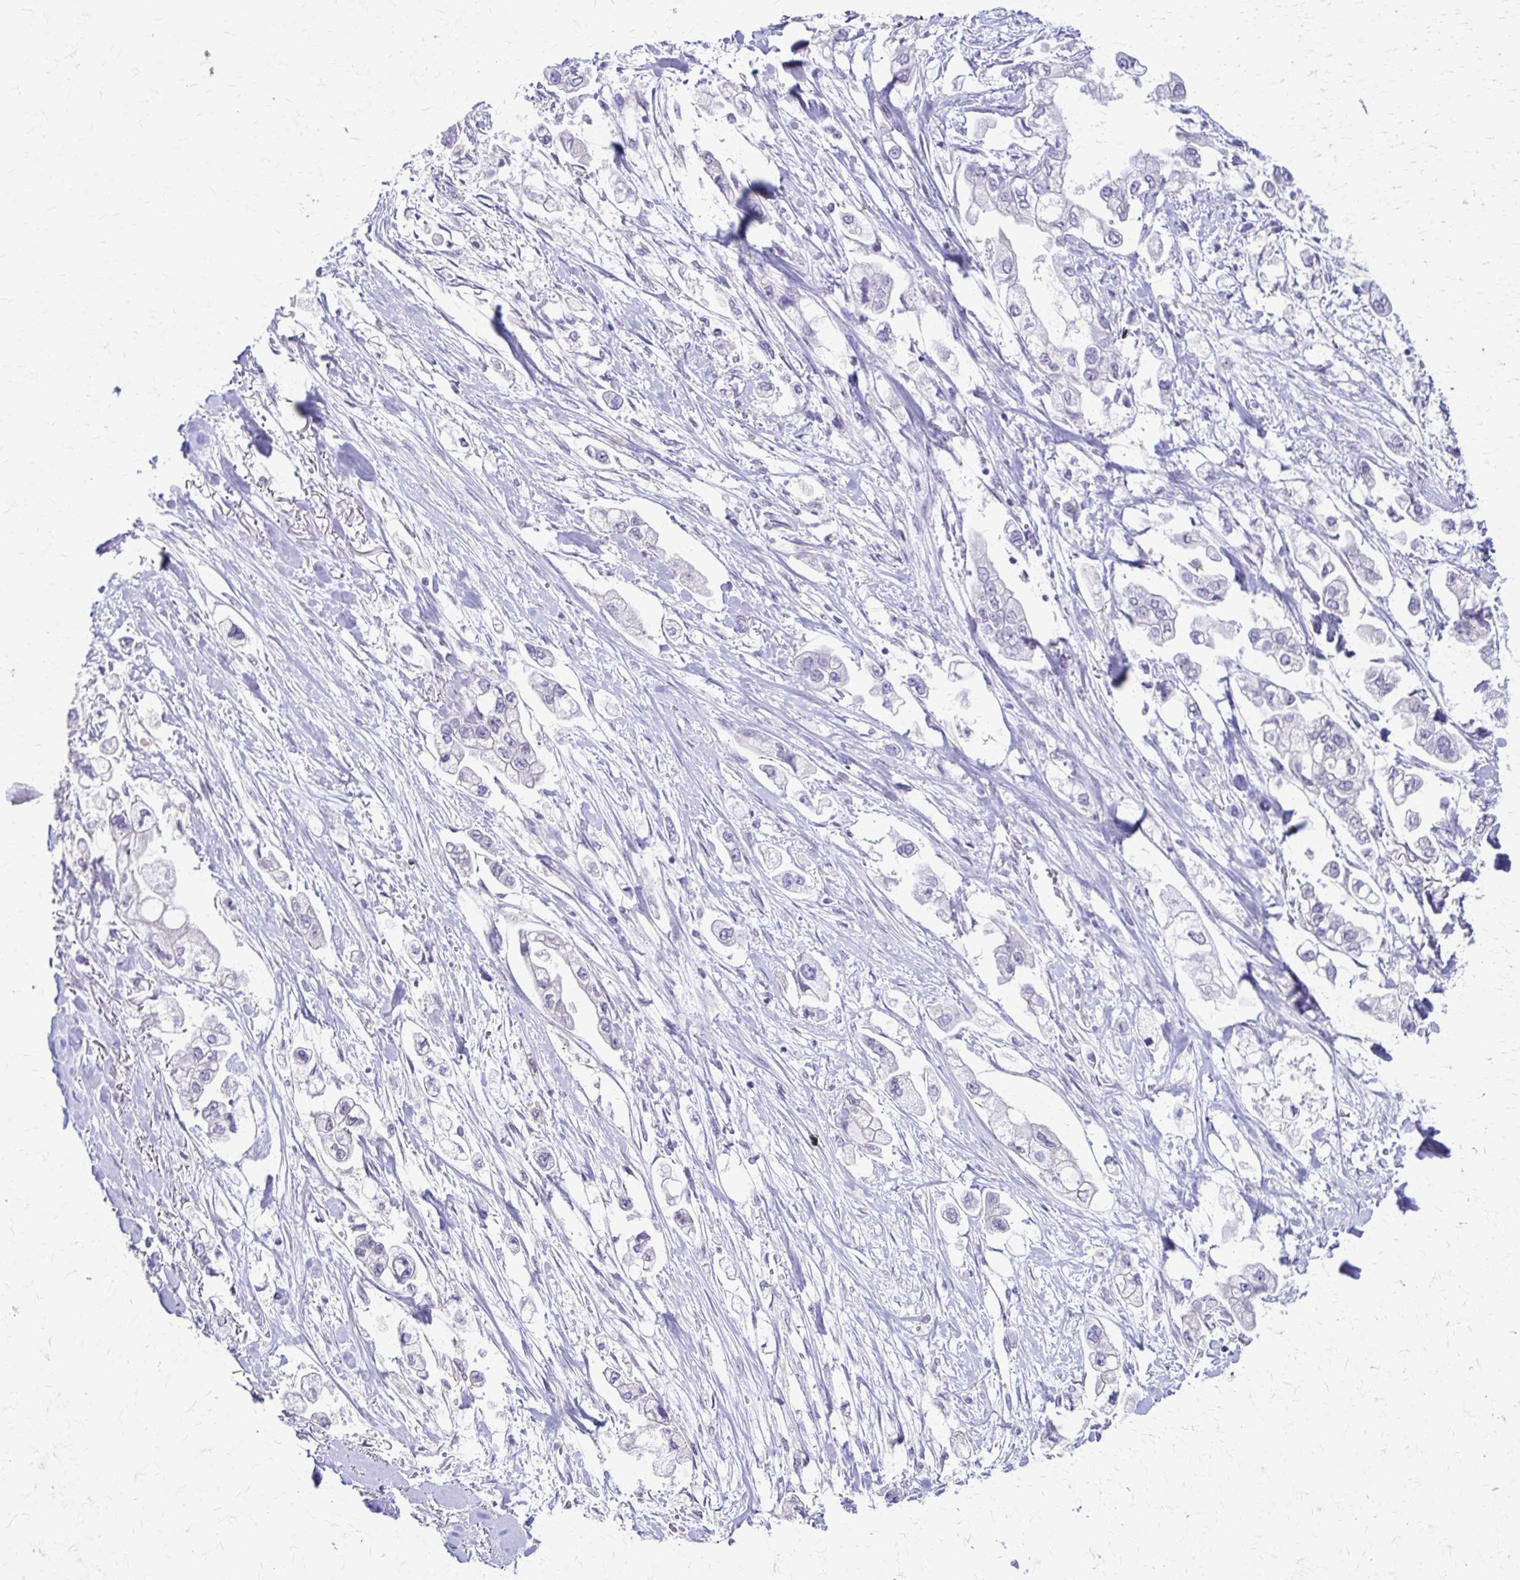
{"staining": {"intensity": "negative", "quantity": "none", "location": "none"}, "tissue": "stomach cancer", "cell_type": "Tumor cells", "image_type": "cancer", "snomed": [{"axis": "morphology", "description": "Adenocarcinoma, NOS"}, {"axis": "topography", "description": "Stomach"}], "caption": "Immunohistochemistry (IHC) photomicrograph of neoplastic tissue: human stomach cancer (adenocarcinoma) stained with DAB (3,3'-diaminobenzidine) reveals no significant protein expression in tumor cells.", "gene": "PIK3AP1", "patient": {"sex": "male", "age": 62}}